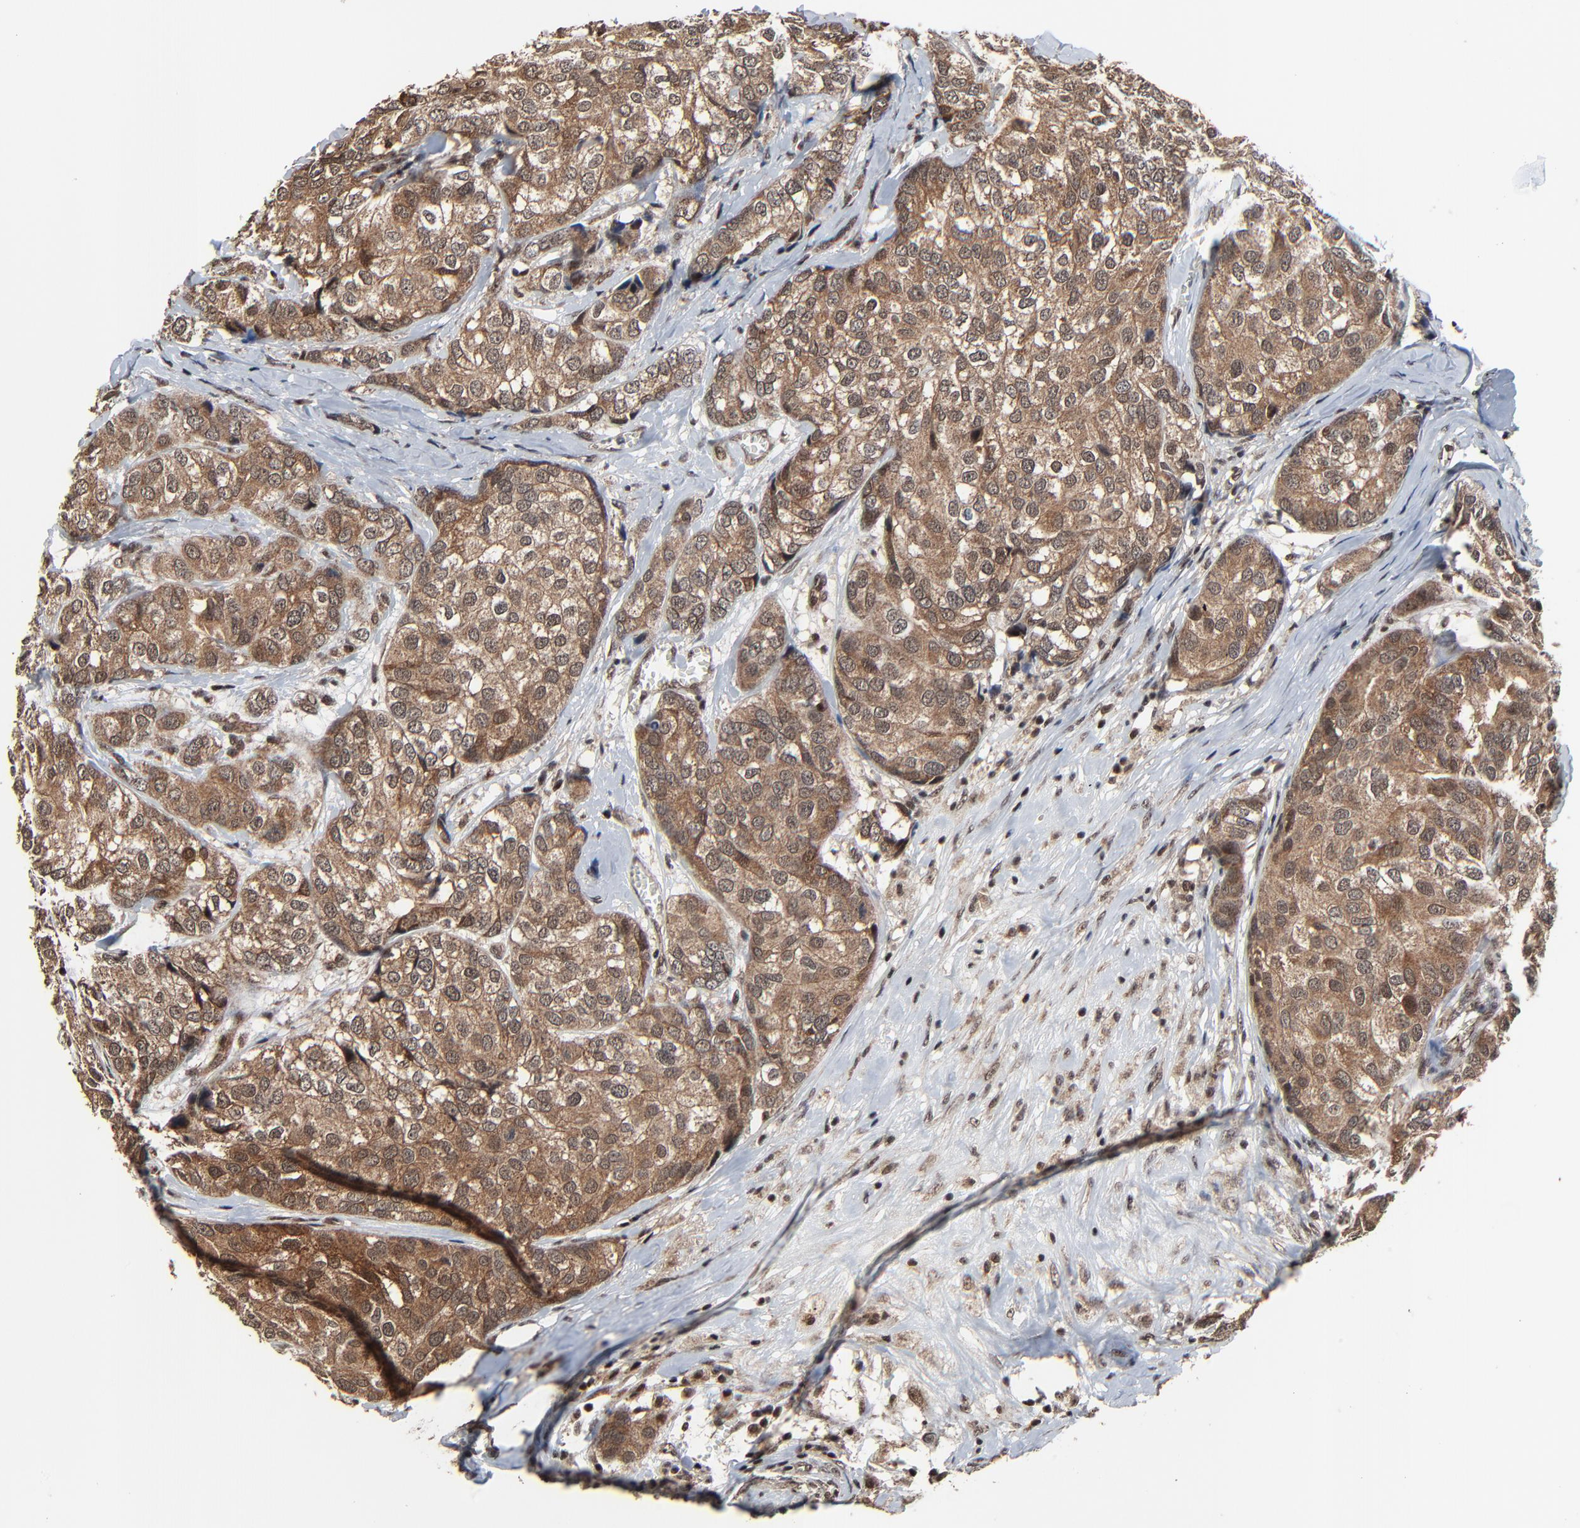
{"staining": {"intensity": "moderate", "quantity": ">75%", "location": "cytoplasmic/membranous"}, "tissue": "breast cancer", "cell_type": "Tumor cells", "image_type": "cancer", "snomed": [{"axis": "morphology", "description": "Duct carcinoma"}, {"axis": "topography", "description": "Breast"}], "caption": "Breast intraductal carcinoma was stained to show a protein in brown. There is medium levels of moderate cytoplasmic/membranous expression in approximately >75% of tumor cells. The protein is shown in brown color, while the nuclei are stained blue.", "gene": "RHOJ", "patient": {"sex": "female", "age": 68}}